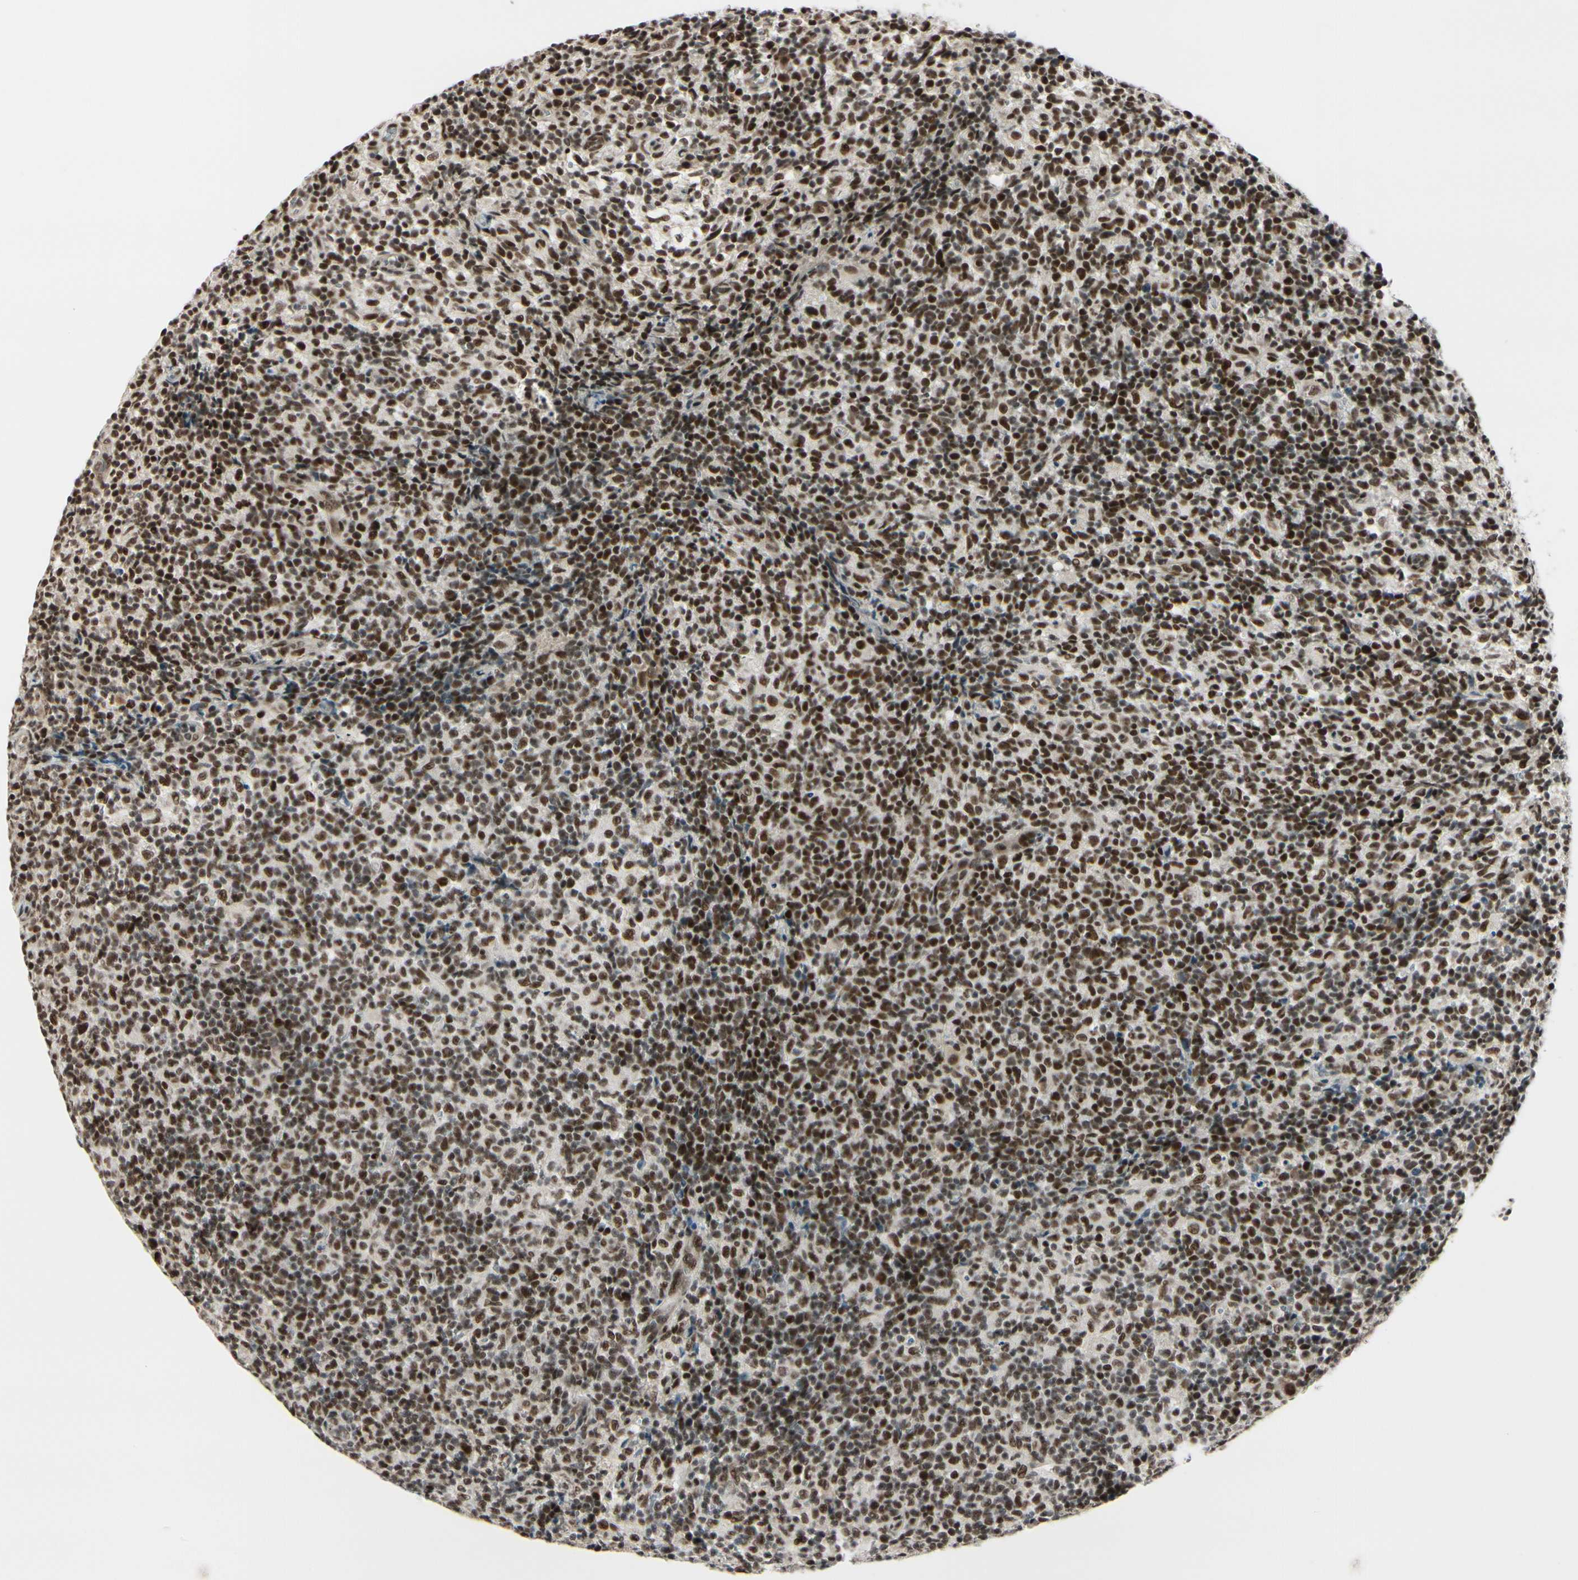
{"staining": {"intensity": "strong", "quantity": ">75%", "location": "nuclear"}, "tissue": "lymph node", "cell_type": "Germinal center cells", "image_type": "normal", "snomed": [{"axis": "morphology", "description": "Normal tissue, NOS"}, {"axis": "morphology", "description": "Inflammation, NOS"}, {"axis": "topography", "description": "Lymph node"}], "caption": "Immunohistochemistry of unremarkable lymph node shows high levels of strong nuclear expression in approximately >75% of germinal center cells.", "gene": "CHAMP1", "patient": {"sex": "male", "age": 55}}